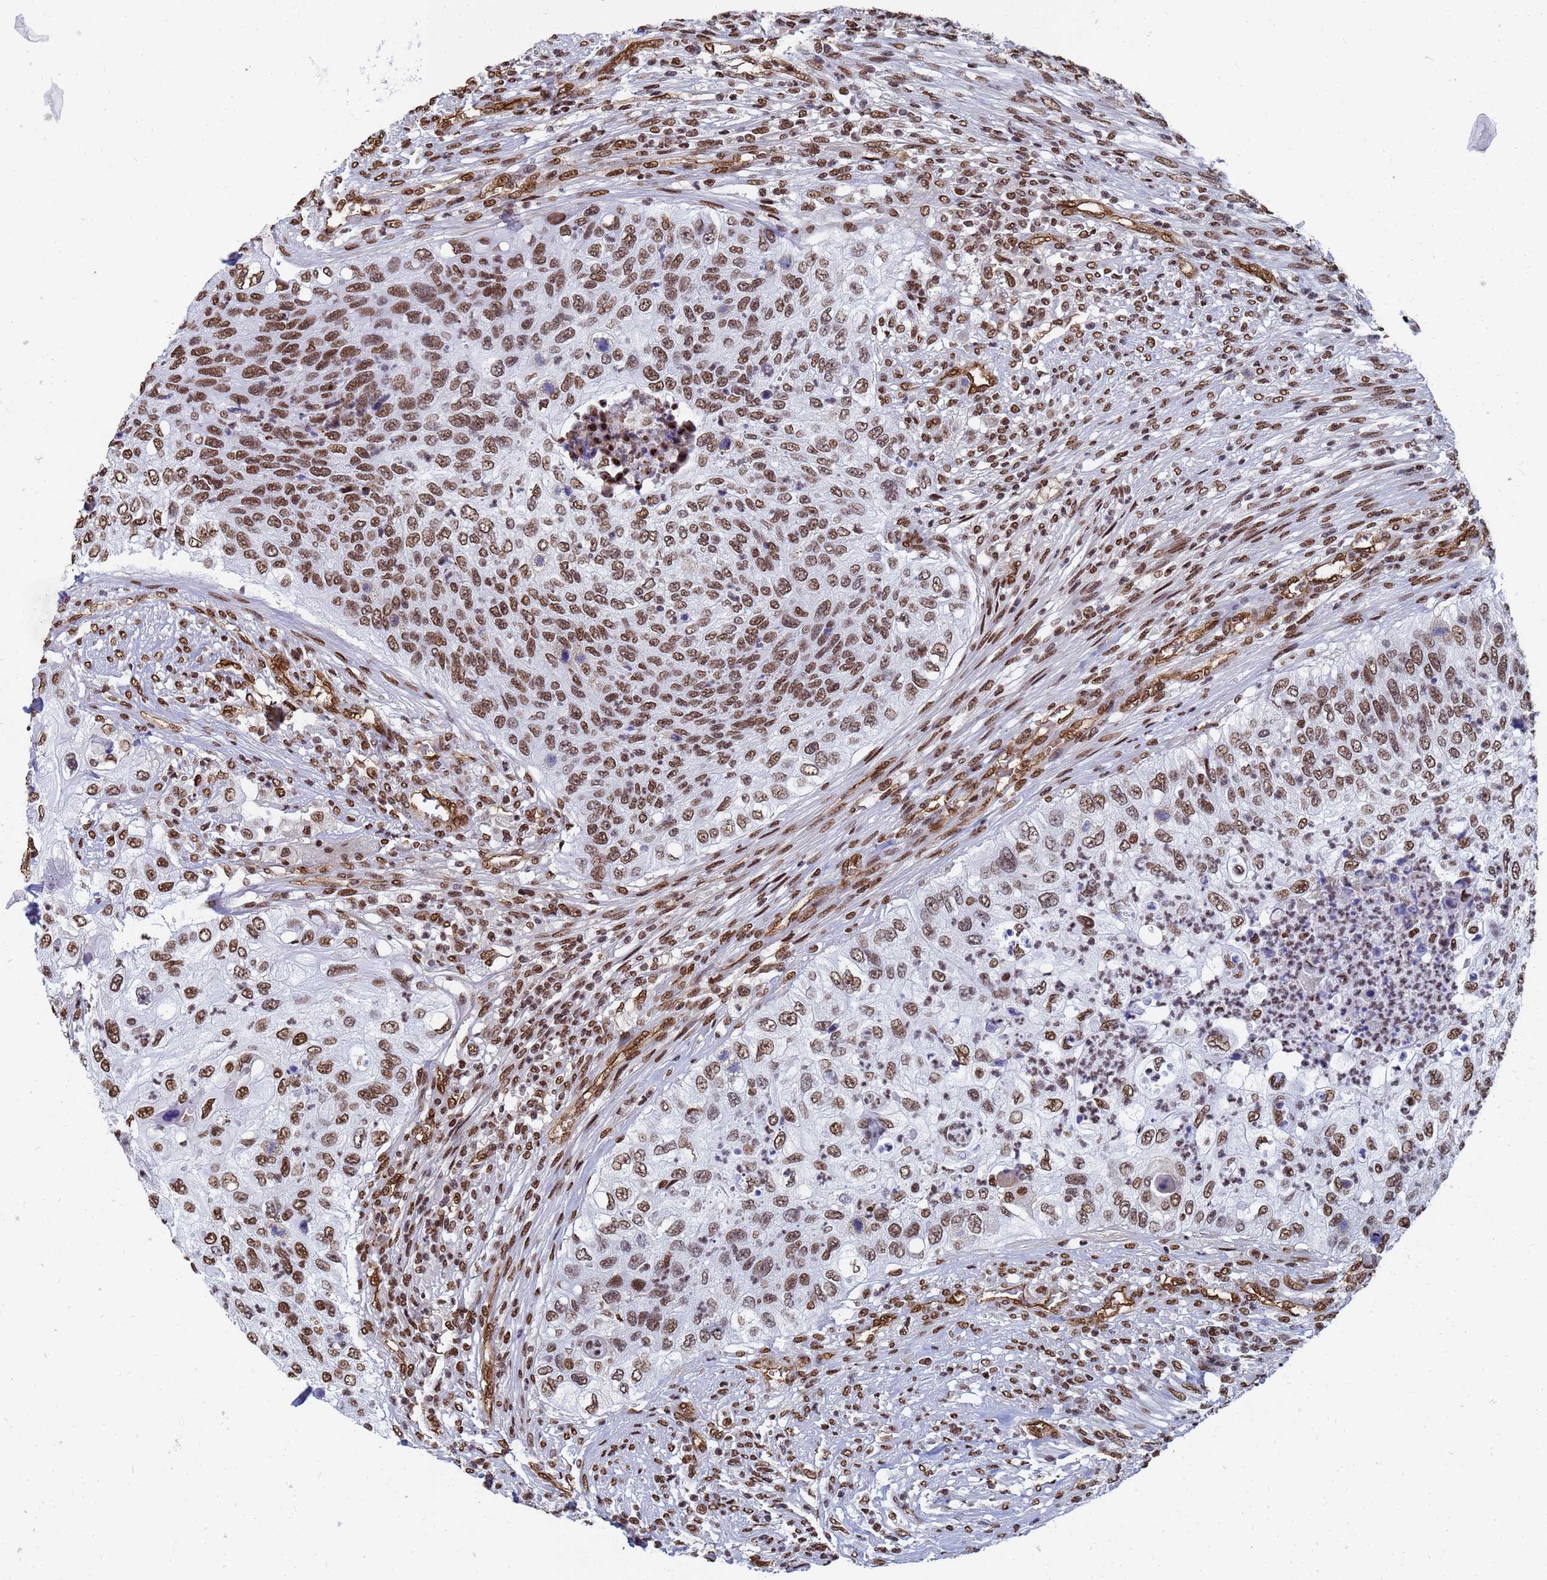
{"staining": {"intensity": "moderate", "quantity": ">75%", "location": "nuclear"}, "tissue": "urothelial cancer", "cell_type": "Tumor cells", "image_type": "cancer", "snomed": [{"axis": "morphology", "description": "Urothelial carcinoma, High grade"}, {"axis": "topography", "description": "Urinary bladder"}], "caption": "The immunohistochemical stain highlights moderate nuclear positivity in tumor cells of urothelial cancer tissue.", "gene": "RAVER2", "patient": {"sex": "female", "age": 60}}